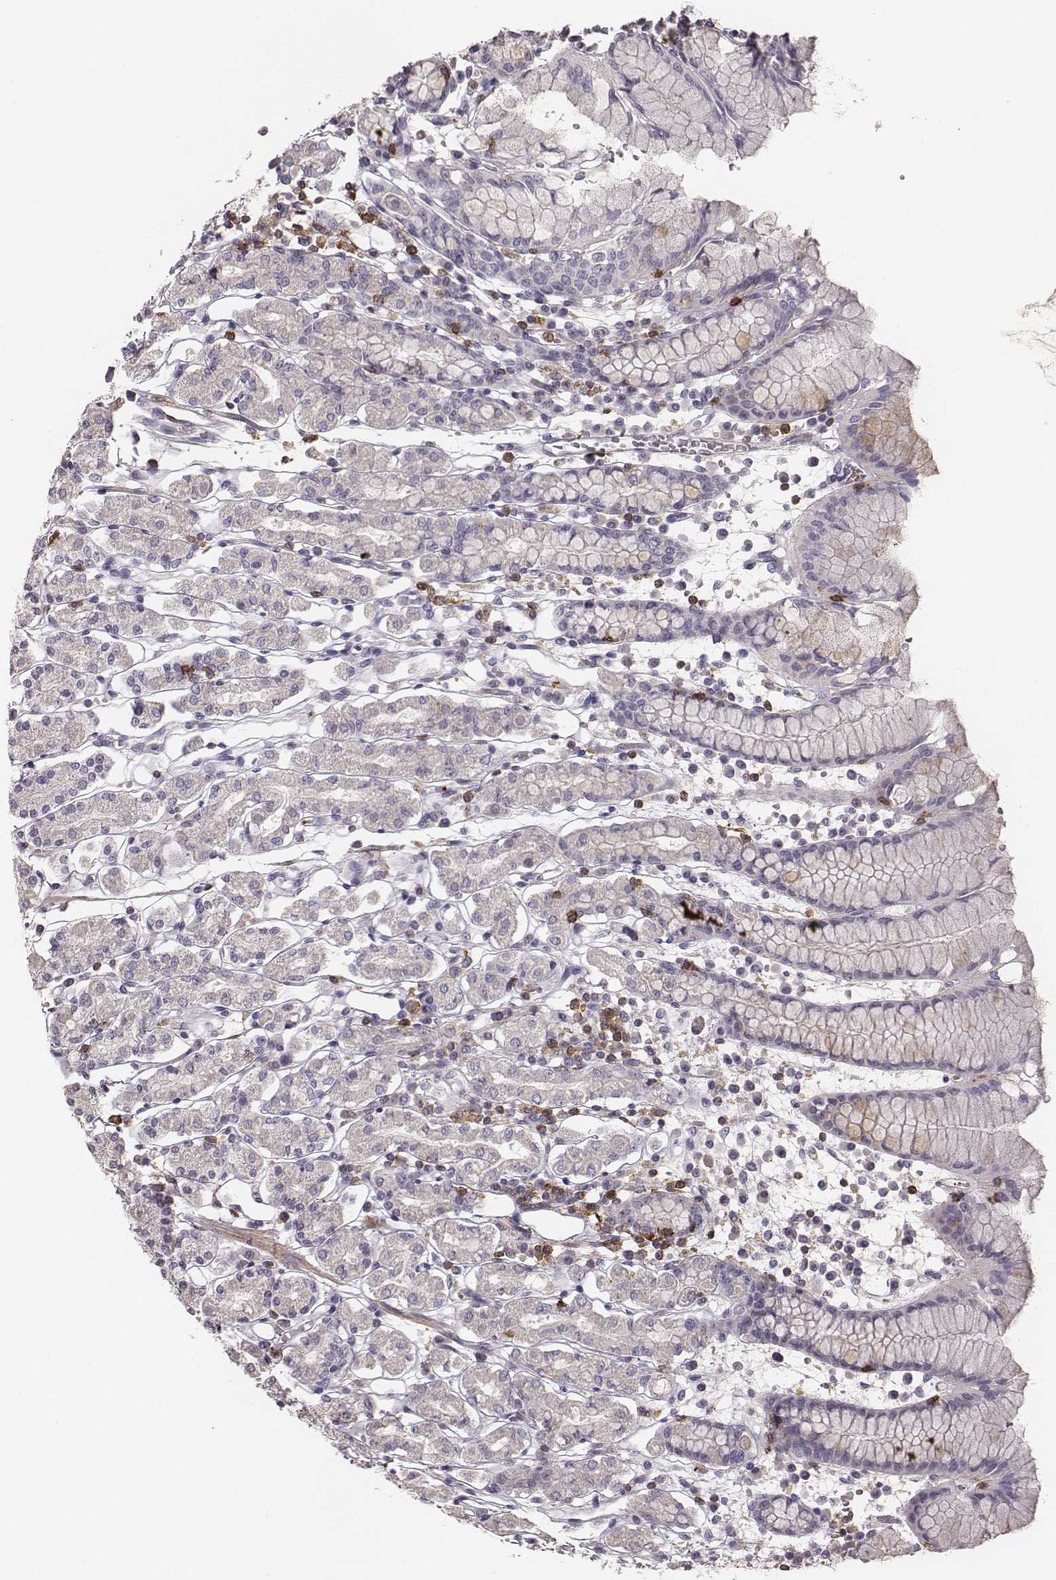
{"staining": {"intensity": "negative", "quantity": "none", "location": "none"}, "tissue": "stomach", "cell_type": "Glandular cells", "image_type": "normal", "snomed": [{"axis": "morphology", "description": "Normal tissue, NOS"}, {"axis": "topography", "description": "Stomach, upper"}, {"axis": "topography", "description": "Stomach"}], "caption": "This is an immunohistochemistry (IHC) micrograph of normal stomach. There is no staining in glandular cells.", "gene": "ZYX", "patient": {"sex": "male", "age": 62}}